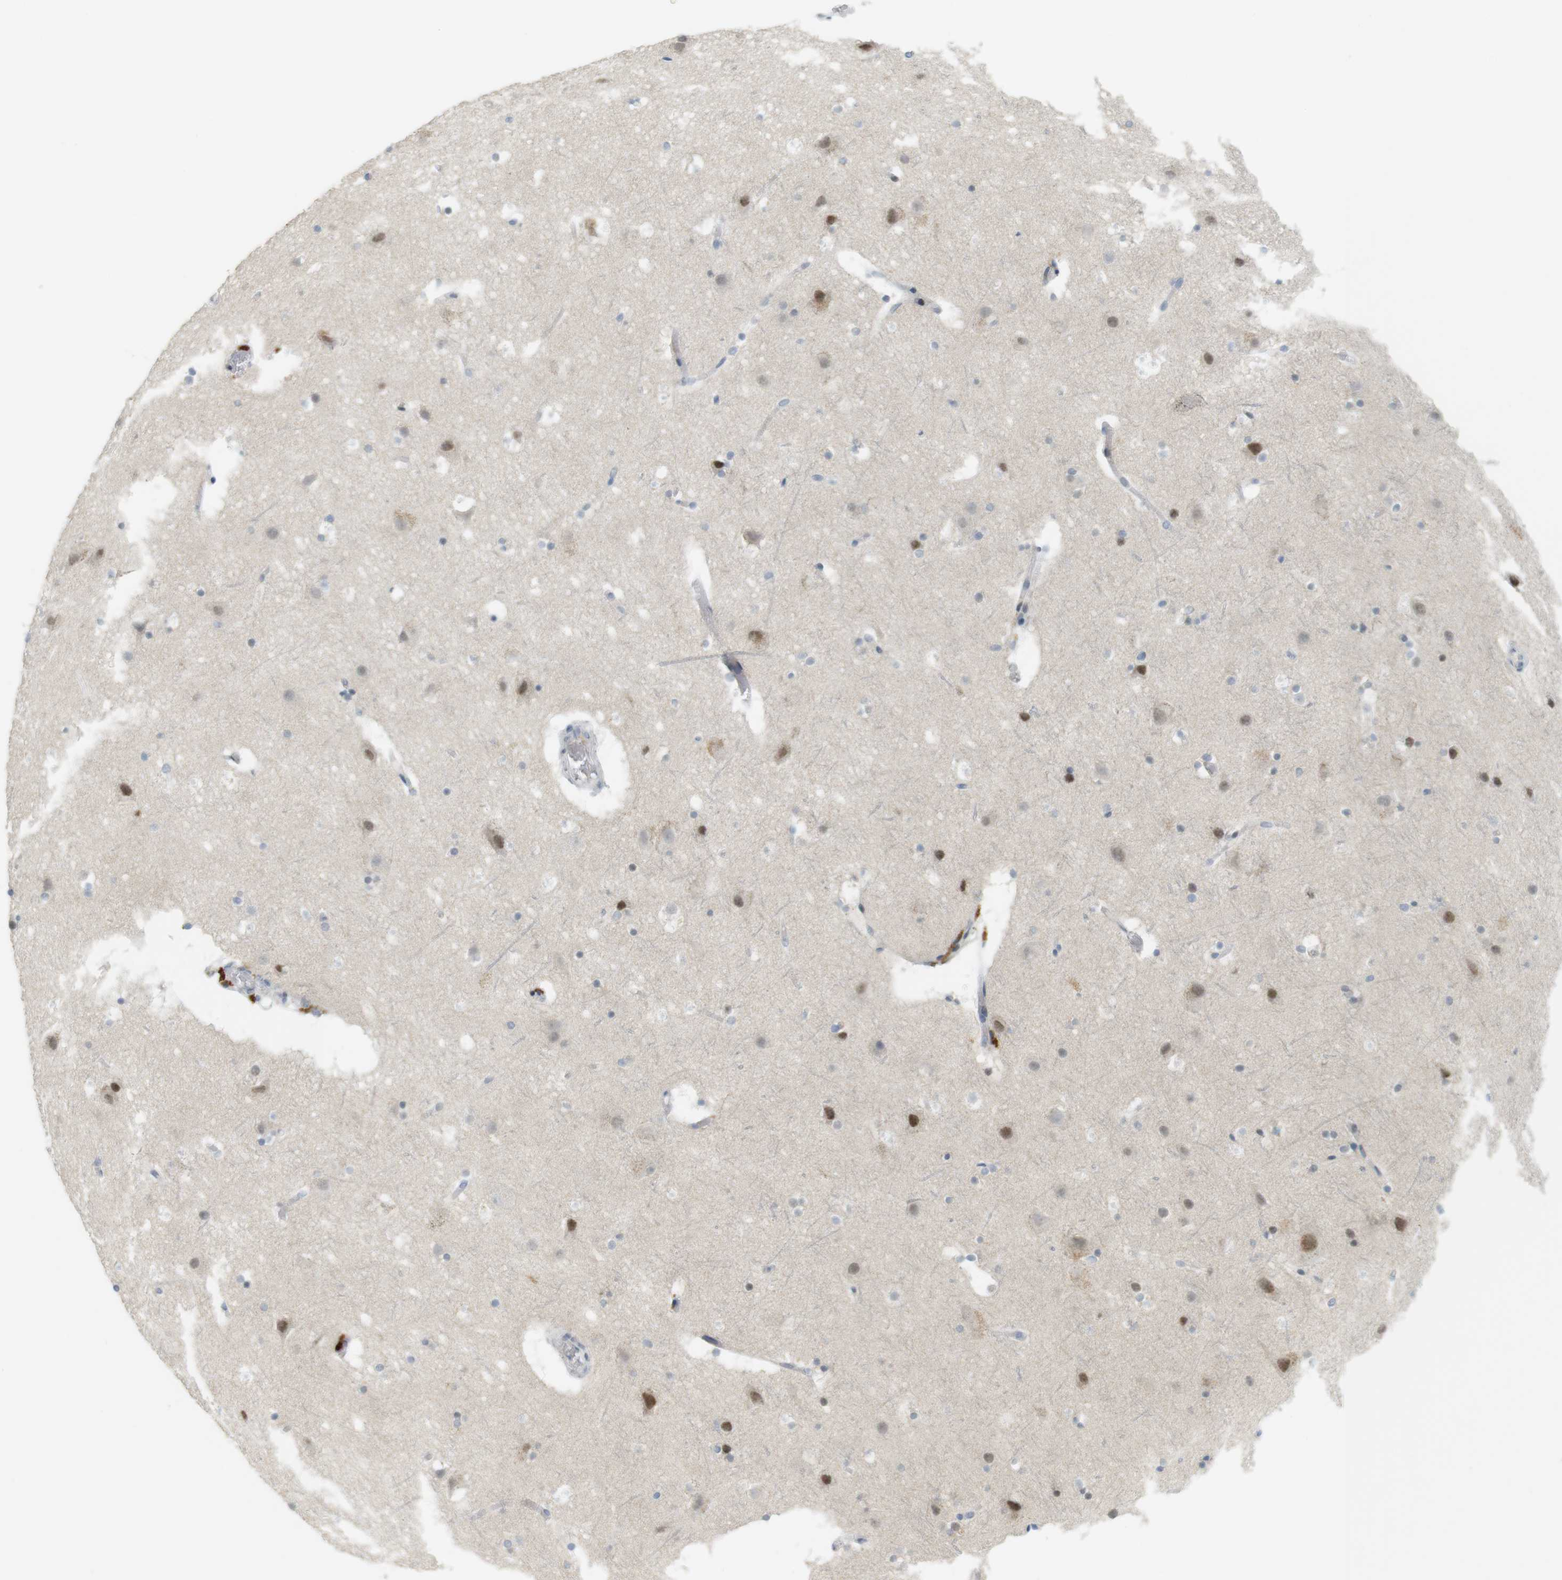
{"staining": {"intensity": "negative", "quantity": "none", "location": "none"}, "tissue": "cerebral cortex", "cell_type": "Endothelial cells", "image_type": "normal", "snomed": [{"axis": "morphology", "description": "Normal tissue, NOS"}, {"axis": "topography", "description": "Cerebral cortex"}], "caption": "DAB immunohistochemical staining of benign cerebral cortex reveals no significant positivity in endothelial cells.", "gene": "DMC1", "patient": {"sex": "male", "age": 45}}